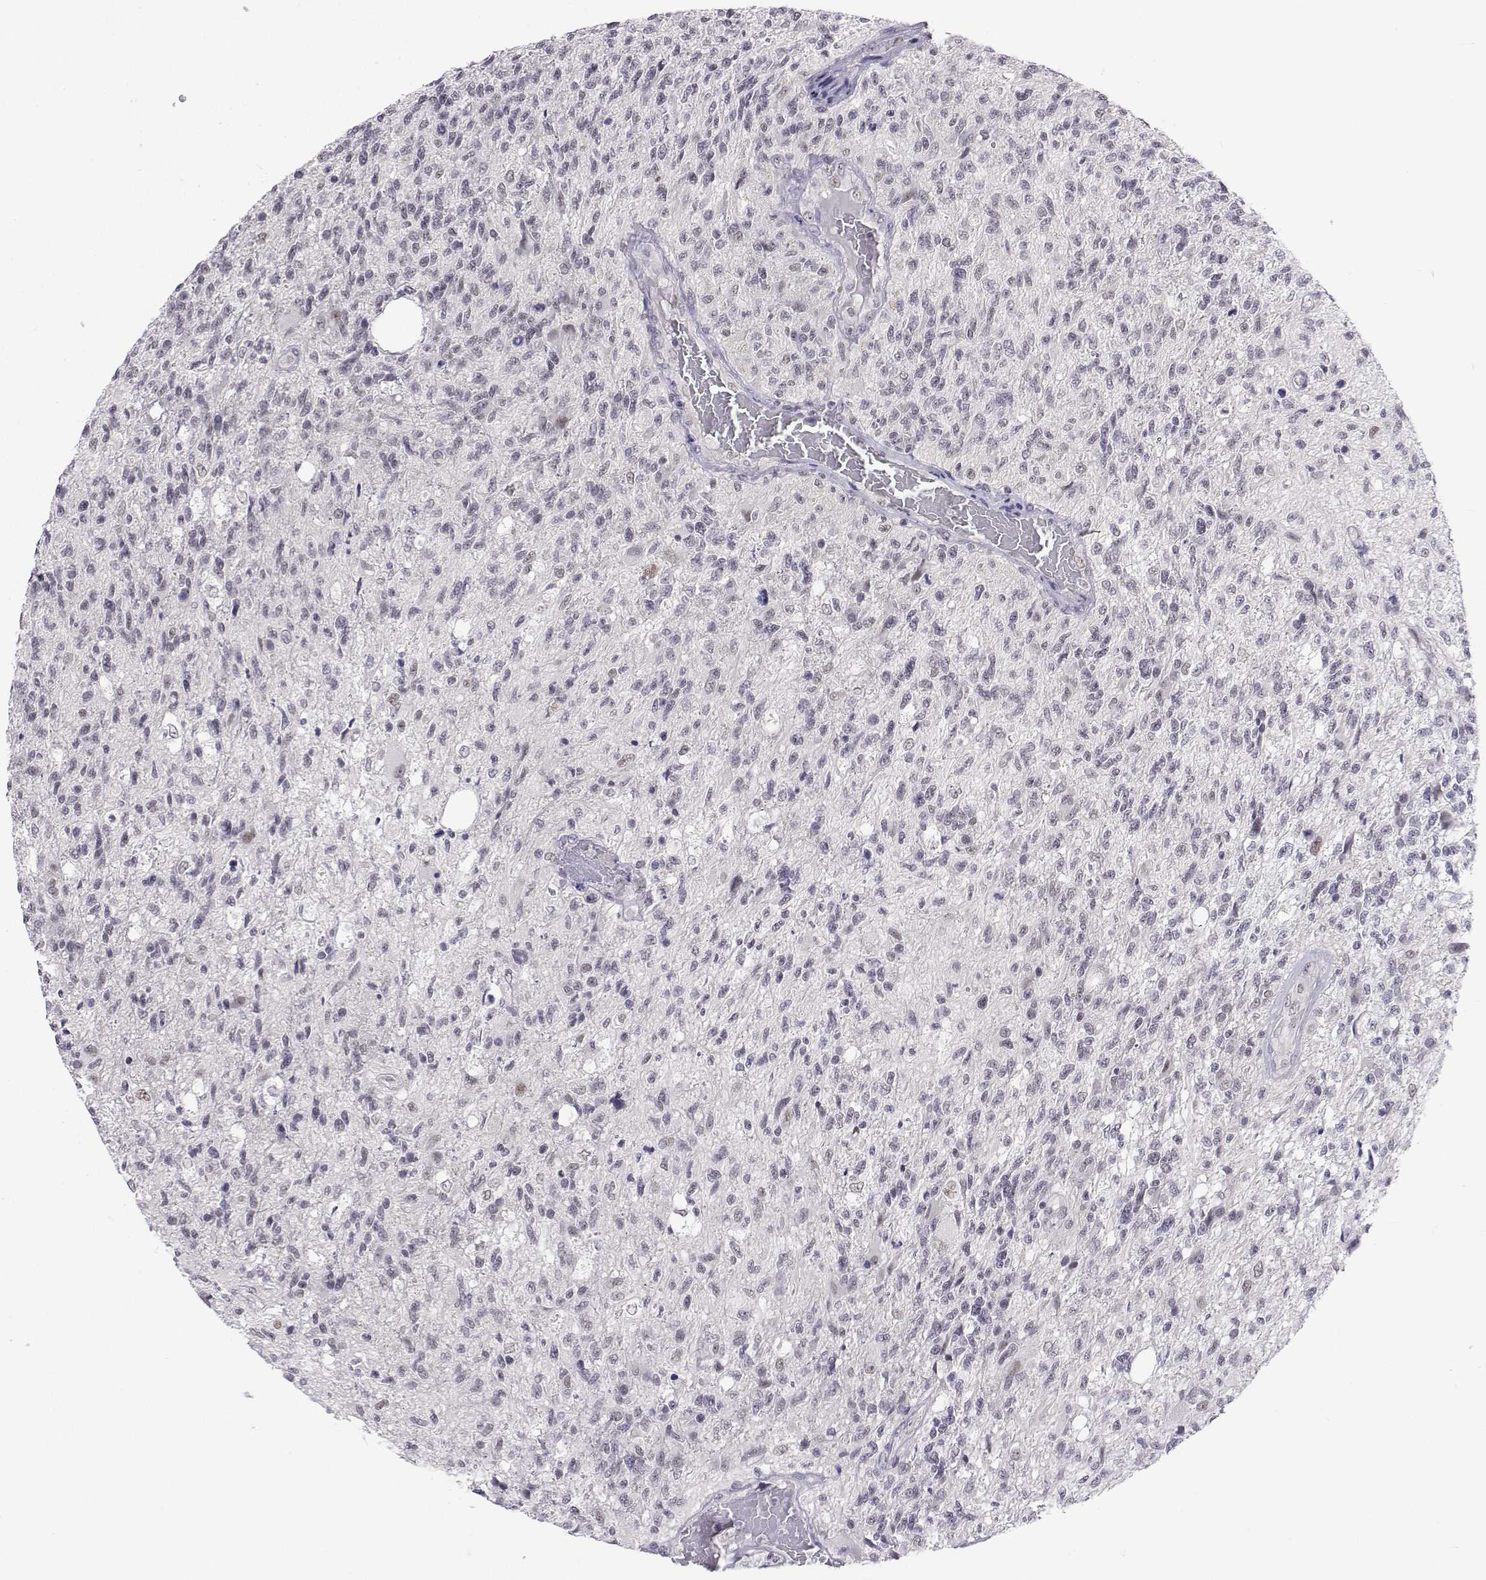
{"staining": {"intensity": "negative", "quantity": "none", "location": "none"}, "tissue": "glioma", "cell_type": "Tumor cells", "image_type": "cancer", "snomed": [{"axis": "morphology", "description": "Glioma, malignant, High grade"}, {"axis": "topography", "description": "Brain"}], "caption": "Immunohistochemistry histopathology image of human high-grade glioma (malignant) stained for a protein (brown), which reveals no positivity in tumor cells.", "gene": "MED26", "patient": {"sex": "male", "age": 56}}